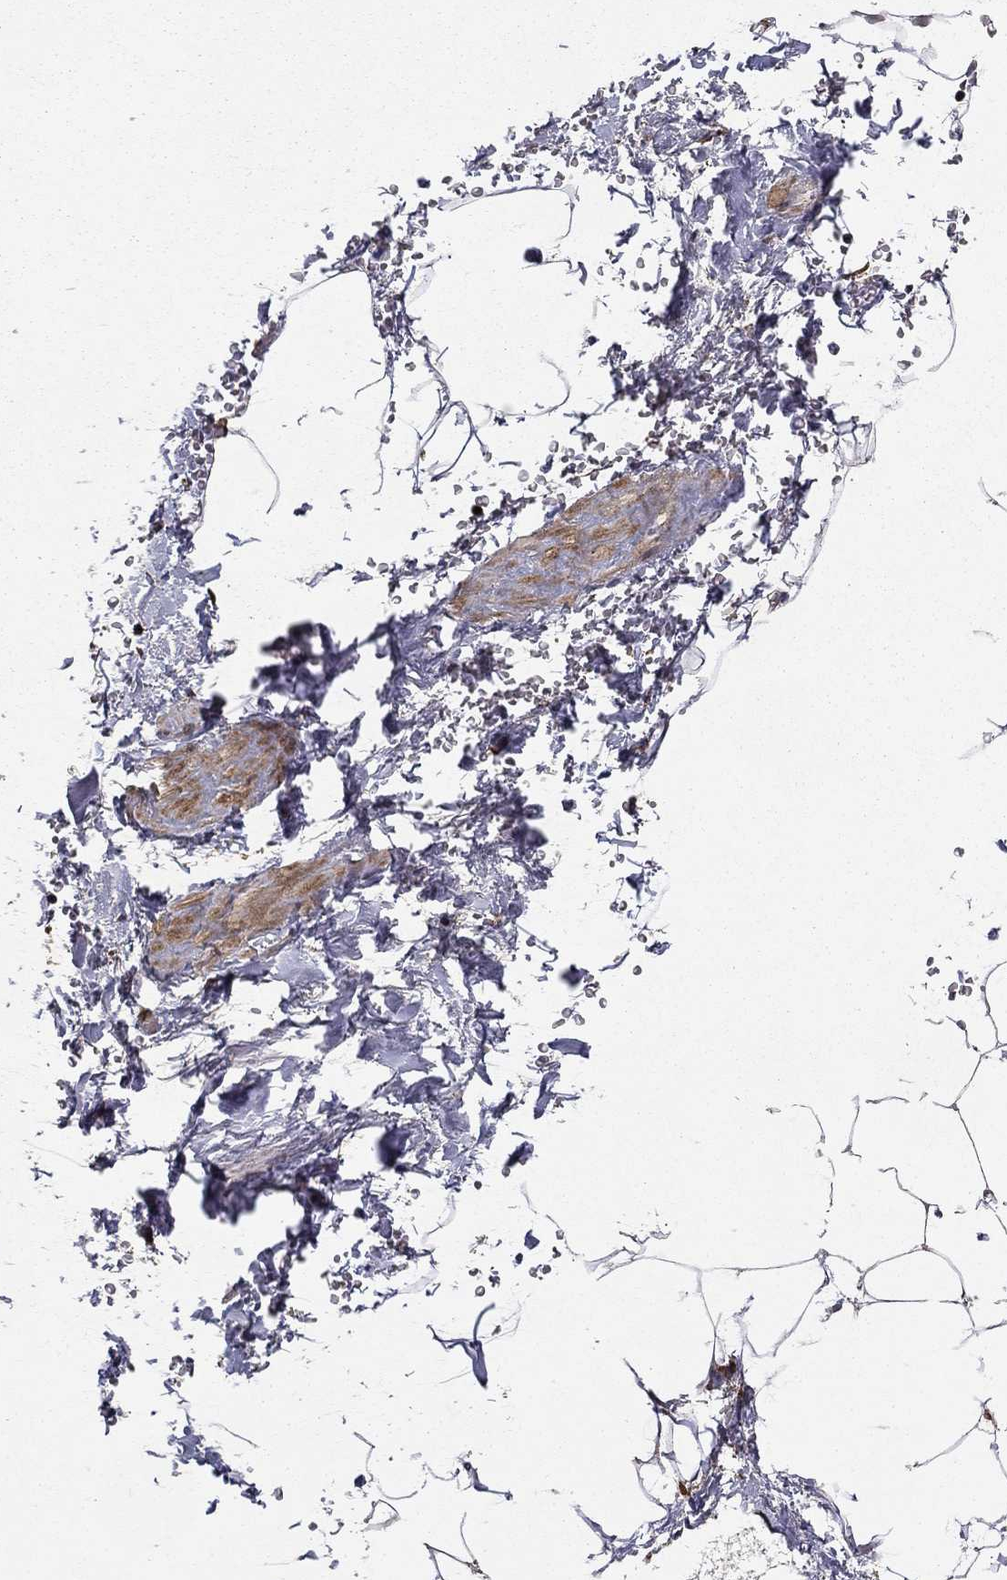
{"staining": {"intensity": "negative", "quantity": "none", "location": "none"}, "tissue": "adipose tissue", "cell_type": "Adipocytes", "image_type": "normal", "snomed": [{"axis": "morphology", "description": "Normal tissue, NOS"}, {"axis": "topography", "description": "Soft tissue"}, {"axis": "topography", "description": "Adipose tissue"}, {"axis": "topography", "description": "Vascular tissue"}, {"axis": "topography", "description": "Peripheral nerve tissue"}], "caption": "Immunohistochemistry of normal adipose tissue demonstrates no staining in adipocytes.", "gene": "BABAM2", "patient": {"sex": "male", "age": 68}}